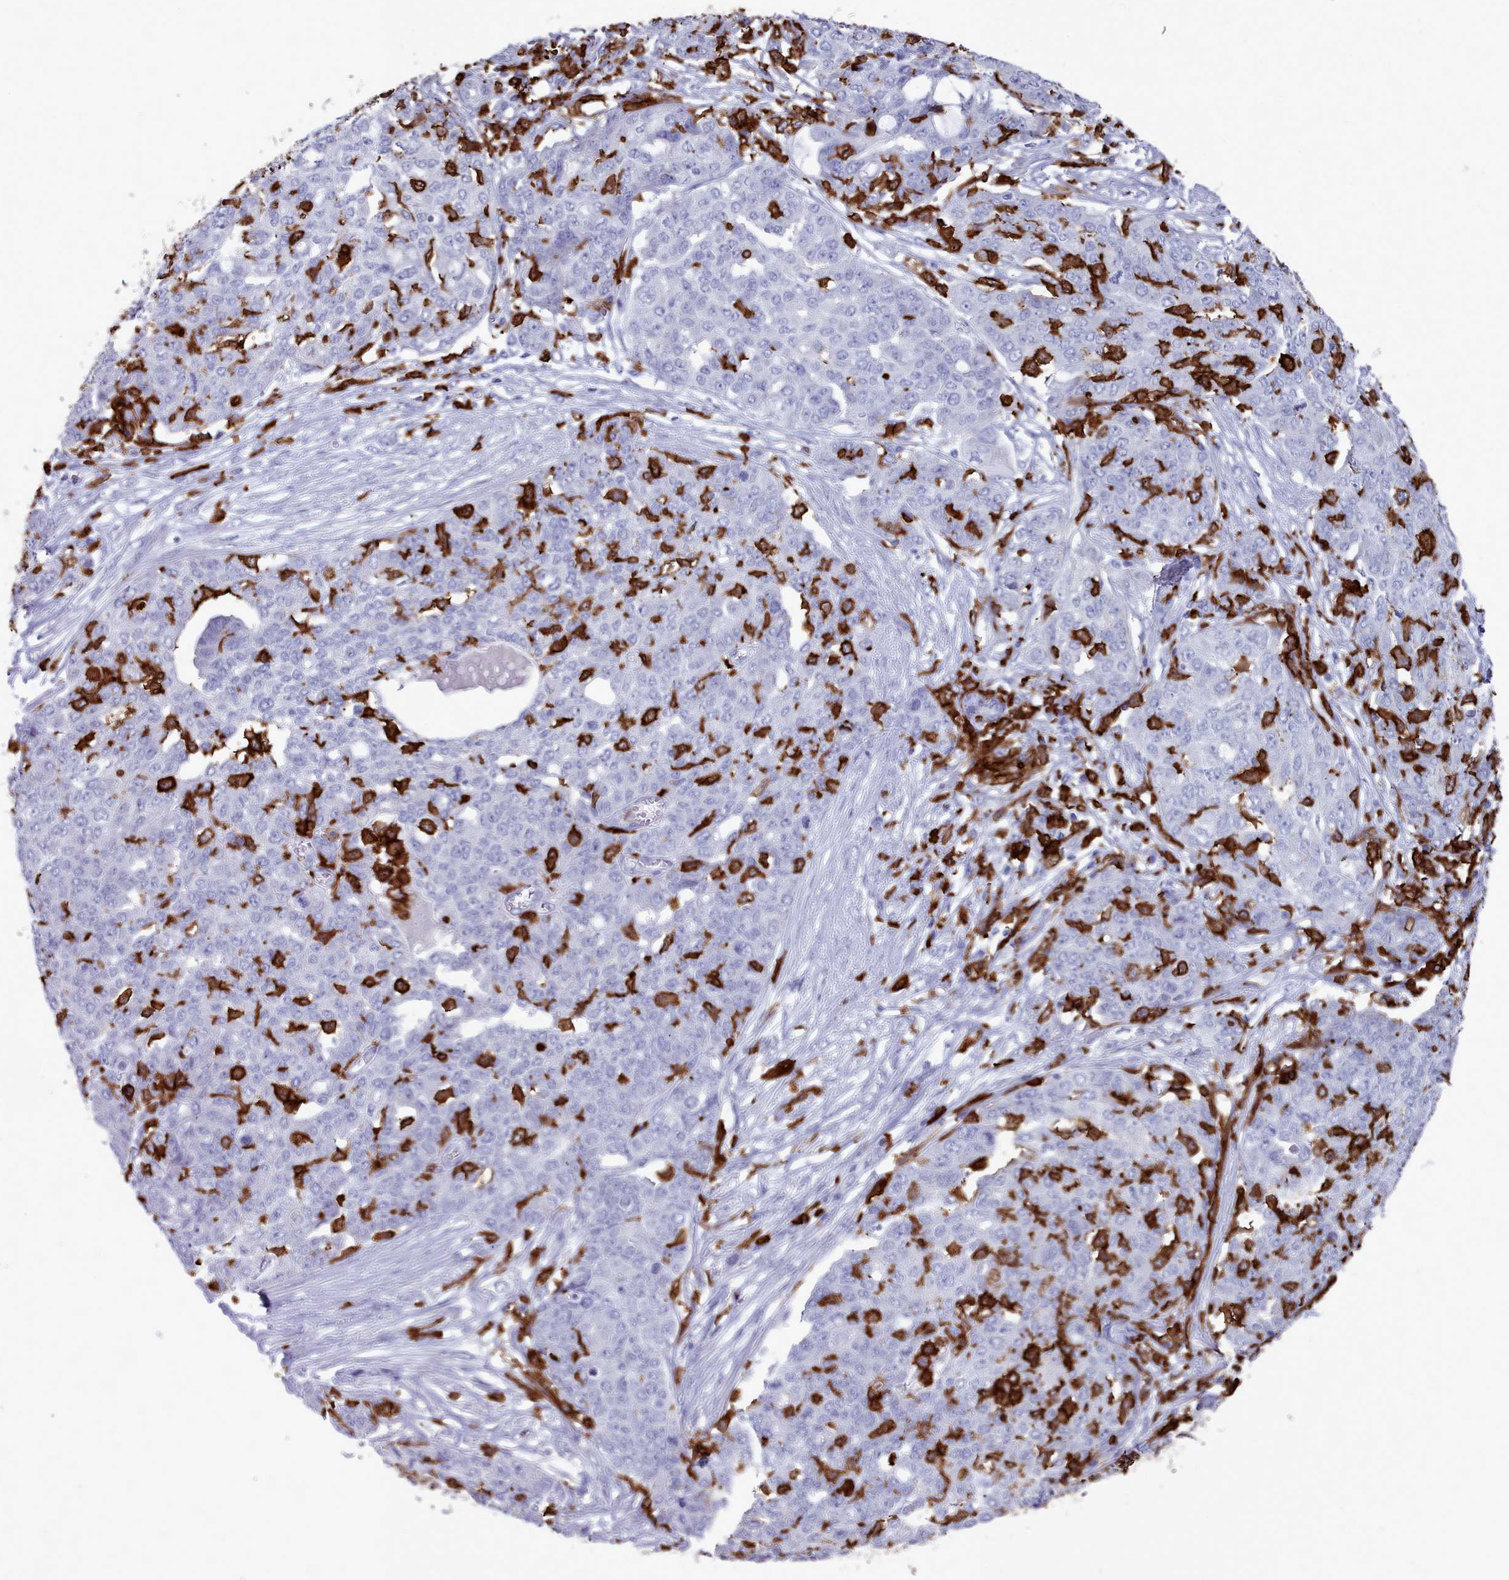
{"staining": {"intensity": "negative", "quantity": "none", "location": "none"}, "tissue": "ovarian cancer", "cell_type": "Tumor cells", "image_type": "cancer", "snomed": [{"axis": "morphology", "description": "Cystadenocarcinoma, serous, NOS"}, {"axis": "topography", "description": "Soft tissue"}, {"axis": "topography", "description": "Ovary"}], "caption": "Immunohistochemistry of ovarian serous cystadenocarcinoma demonstrates no staining in tumor cells.", "gene": "AIF1", "patient": {"sex": "female", "age": 57}}